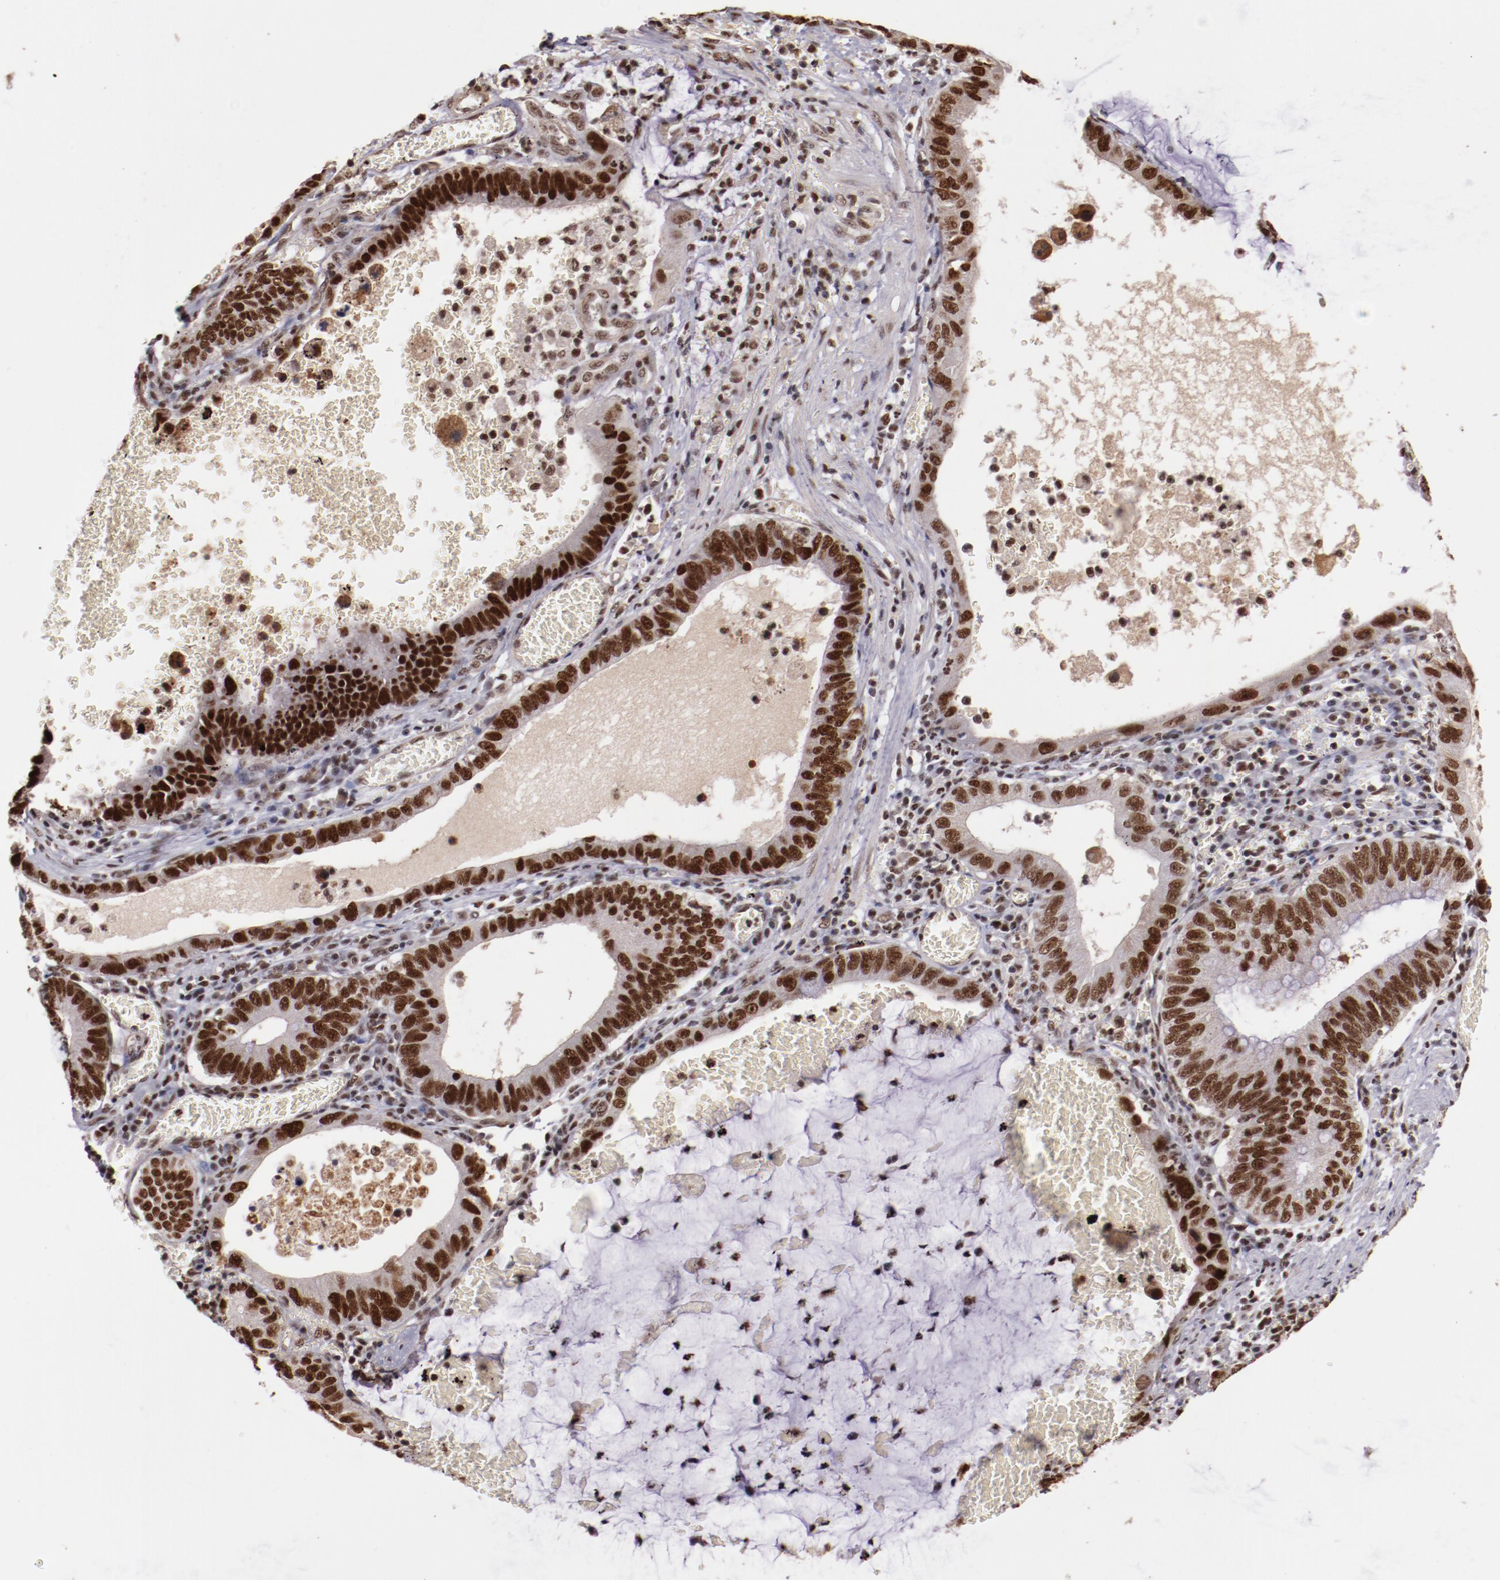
{"staining": {"intensity": "strong", "quantity": ">75%", "location": "nuclear"}, "tissue": "stomach cancer", "cell_type": "Tumor cells", "image_type": "cancer", "snomed": [{"axis": "morphology", "description": "Adenocarcinoma, NOS"}, {"axis": "topography", "description": "Stomach"}, {"axis": "topography", "description": "Gastric cardia"}], "caption": "Strong nuclear expression is appreciated in approximately >75% of tumor cells in stomach cancer.", "gene": "STAG2", "patient": {"sex": "male", "age": 59}}